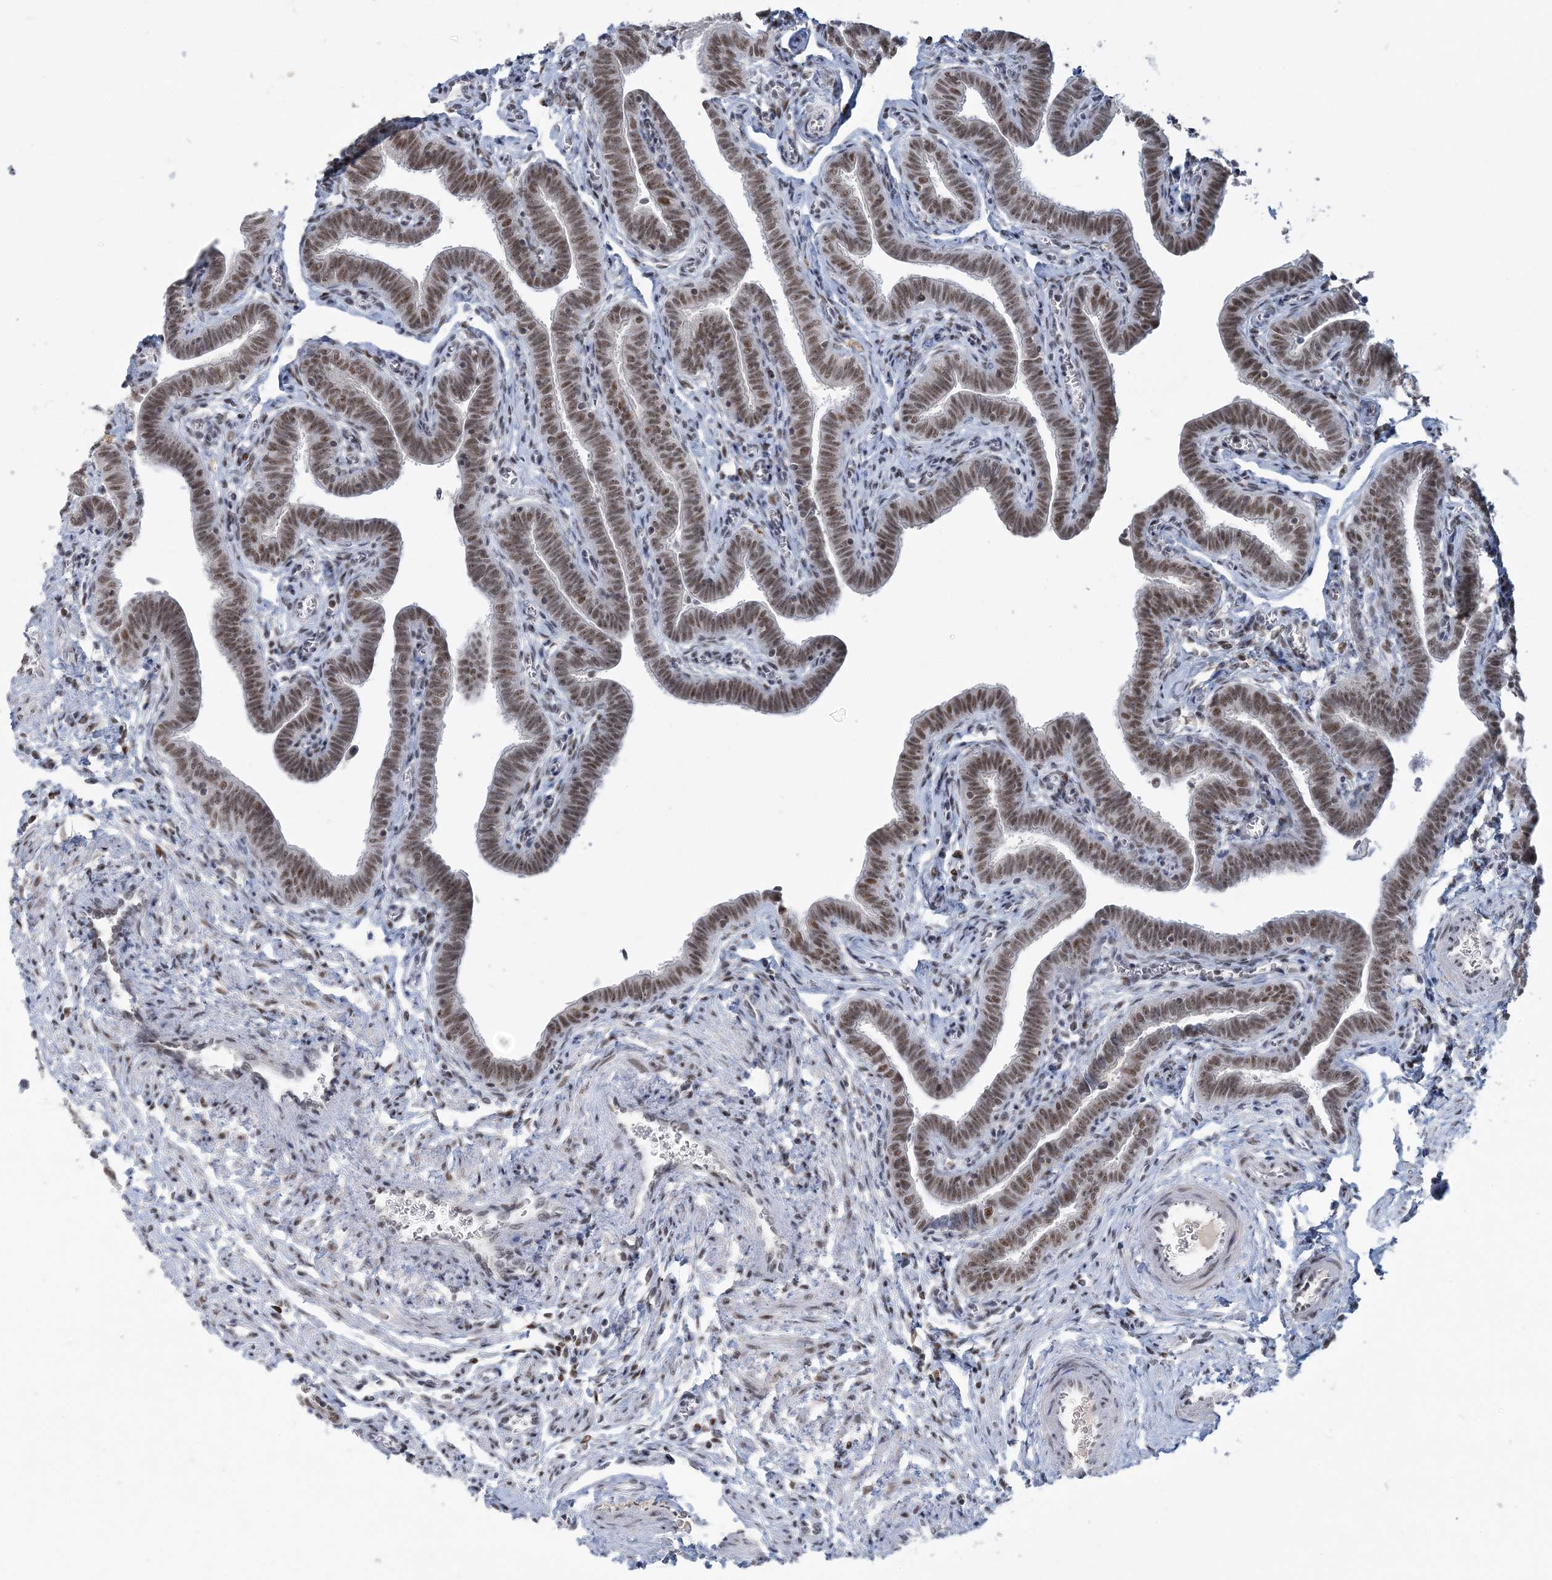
{"staining": {"intensity": "strong", "quantity": ">75%", "location": "nuclear"}, "tissue": "fallopian tube", "cell_type": "Glandular cells", "image_type": "normal", "snomed": [{"axis": "morphology", "description": "Normal tissue, NOS"}, {"axis": "topography", "description": "Fallopian tube"}], "caption": "Immunohistochemistry (IHC) micrograph of unremarkable fallopian tube: fallopian tube stained using immunohistochemistry reveals high levels of strong protein expression localized specifically in the nuclear of glandular cells, appearing as a nuclear brown color.", "gene": "PLRG1", "patient": {"sex": "female", "age": 36}}